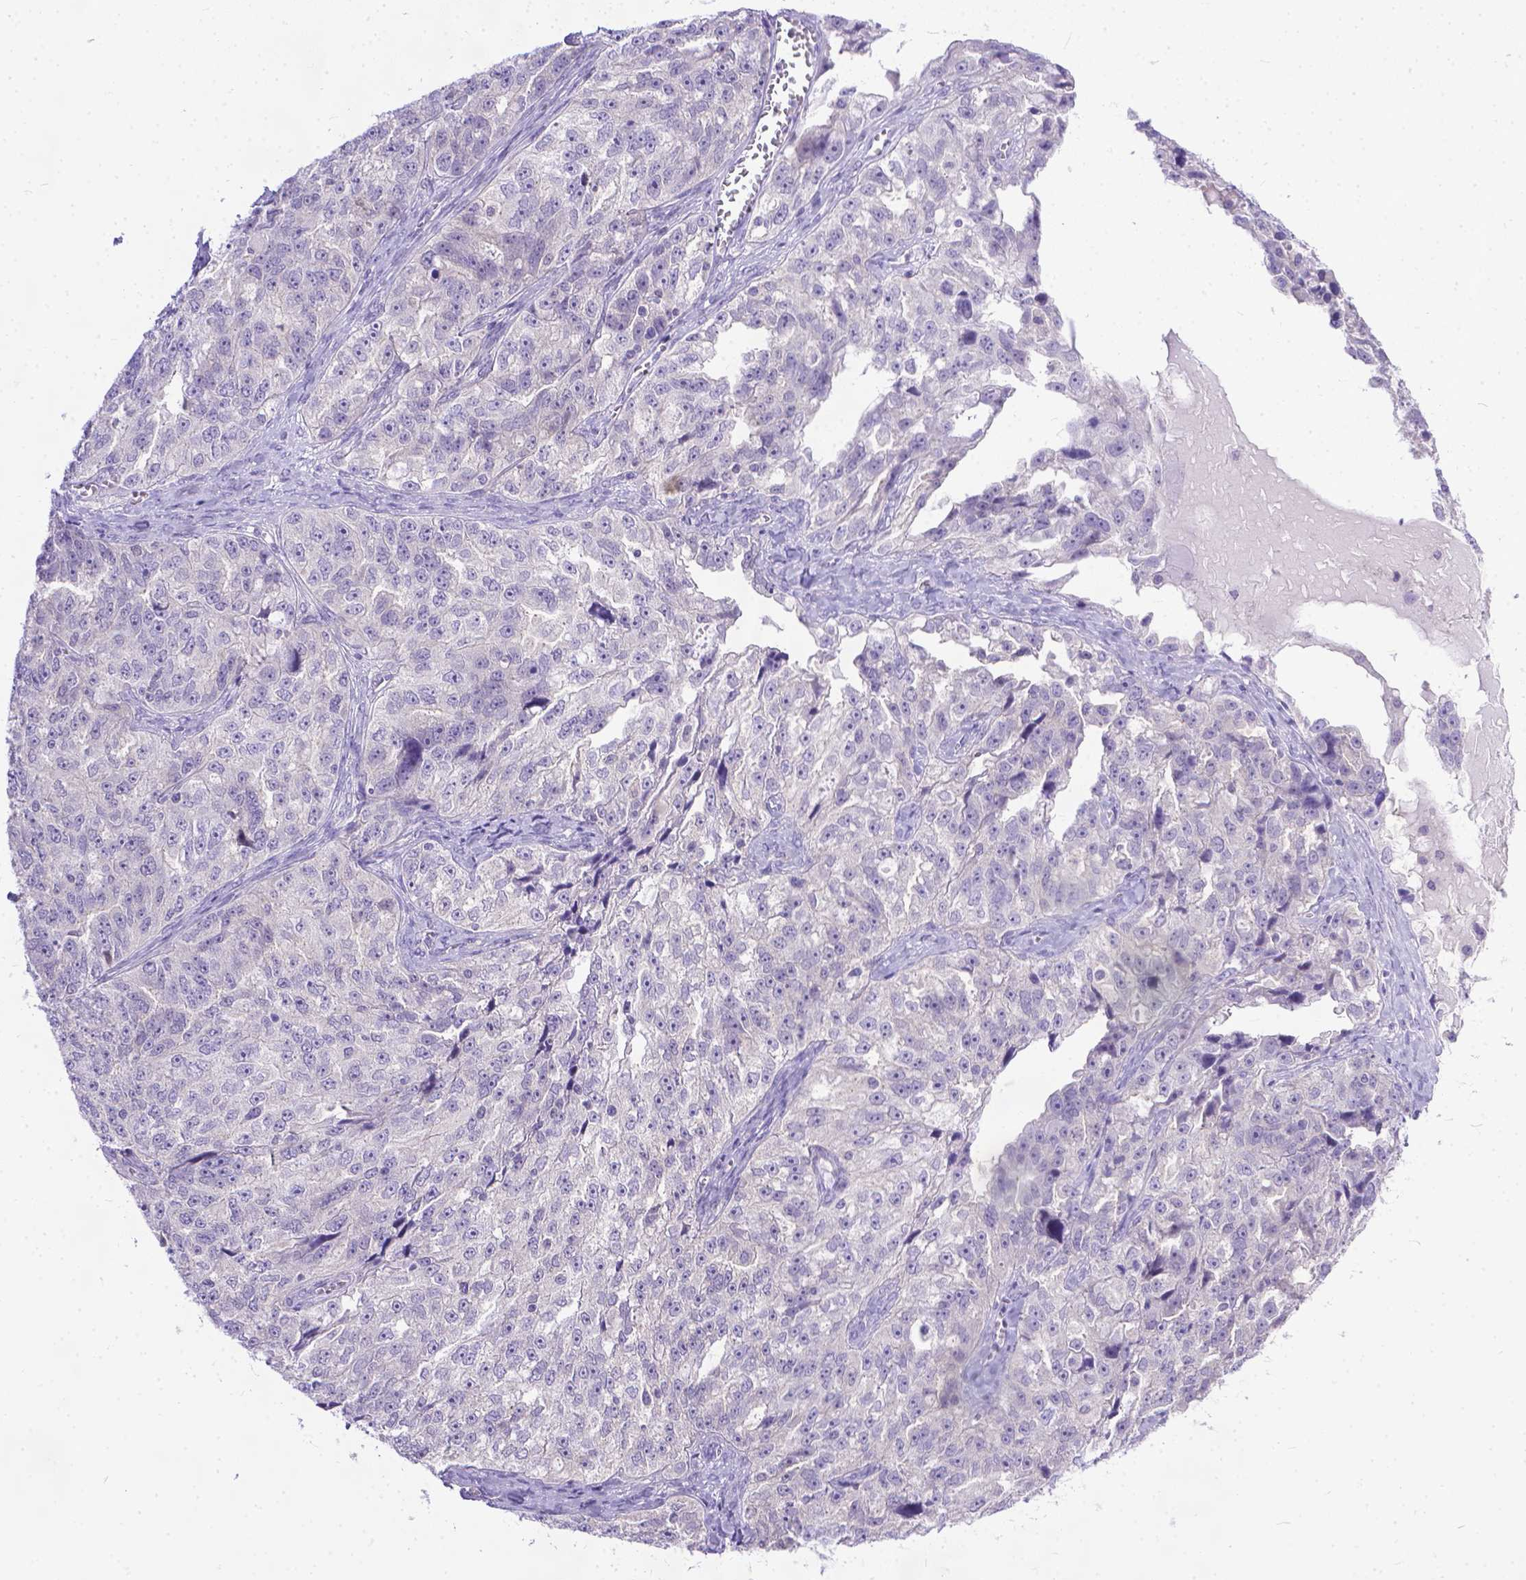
{"staining": {"intensity": "negative", "quantity": "none", "location": "none"}, "tissue": "ovarian cancer", "cell_type": "Tumor cells", "image_type": "cancer", "snomed": [{"axis": "morphology", "description": "Cystadenocarcinoma, serous, NOS"}, {"axis": "topography", "description": "Ovary"}], "caption": "Ovarian serous cystadenocarcinoma was stained to show a protein in brown. There is no significant expression in tumor cells.", "gene": "TTLL6", "patient": {"sex": "female", "age": 51}}